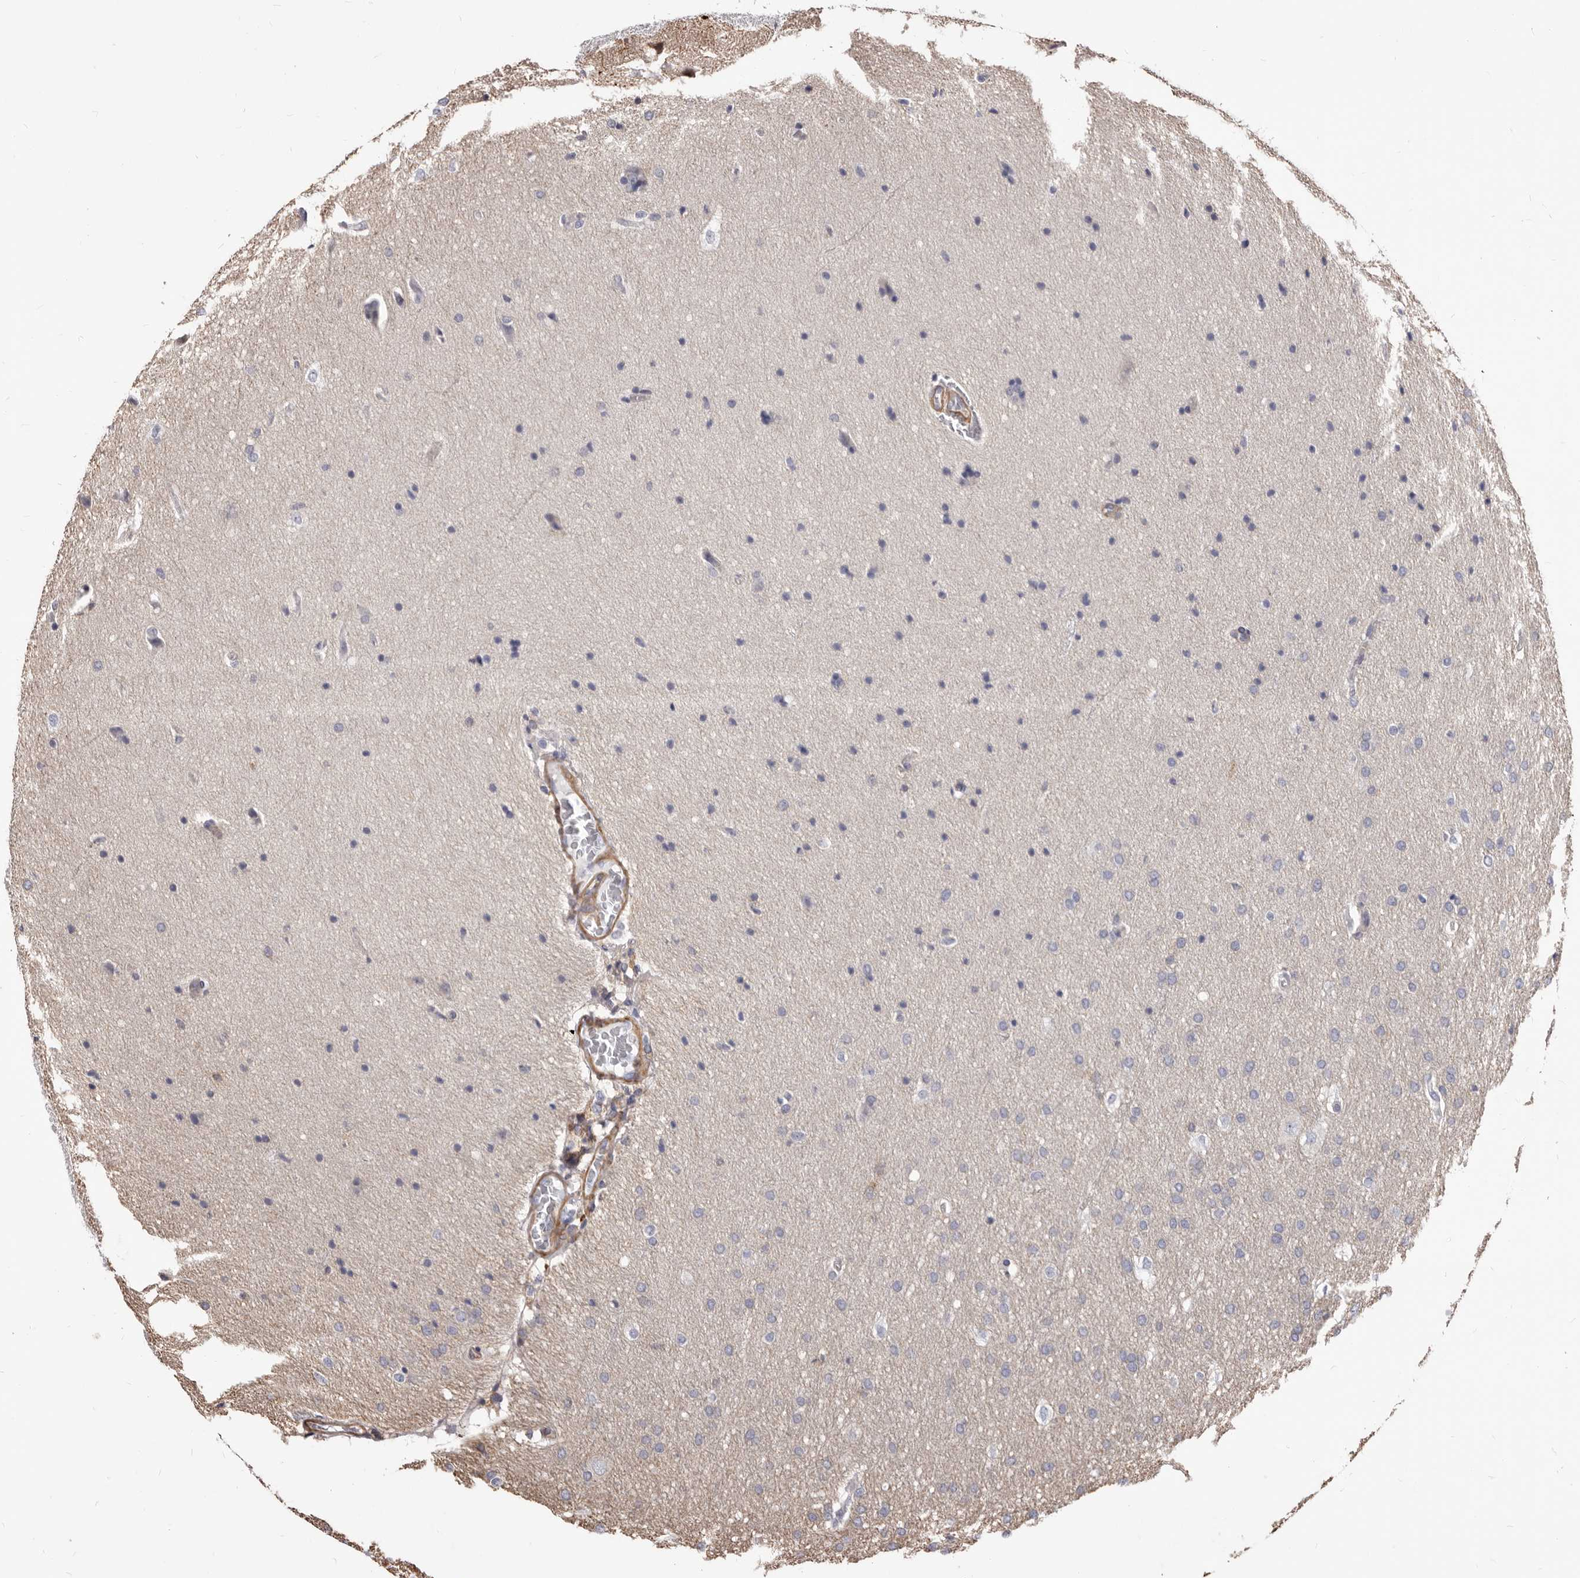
{"staining": {"intensity": "negative", "quantity": "none", "location": "none"}, "tissue": "glioma", "cell_type": "Tumor cells", "image_type": "cancer", "snomed": [{"axis": "morphology", "description": "Glioma, malignant, Low grade"}, {"axis": "topography", "description": "Brain"}], "caption": "Human glioma stained for a protein using immunohistochemistry shows no expression in tumor cells.", "gene": "NIBAN1", "patient": {"sex": "female", "age": 37}}